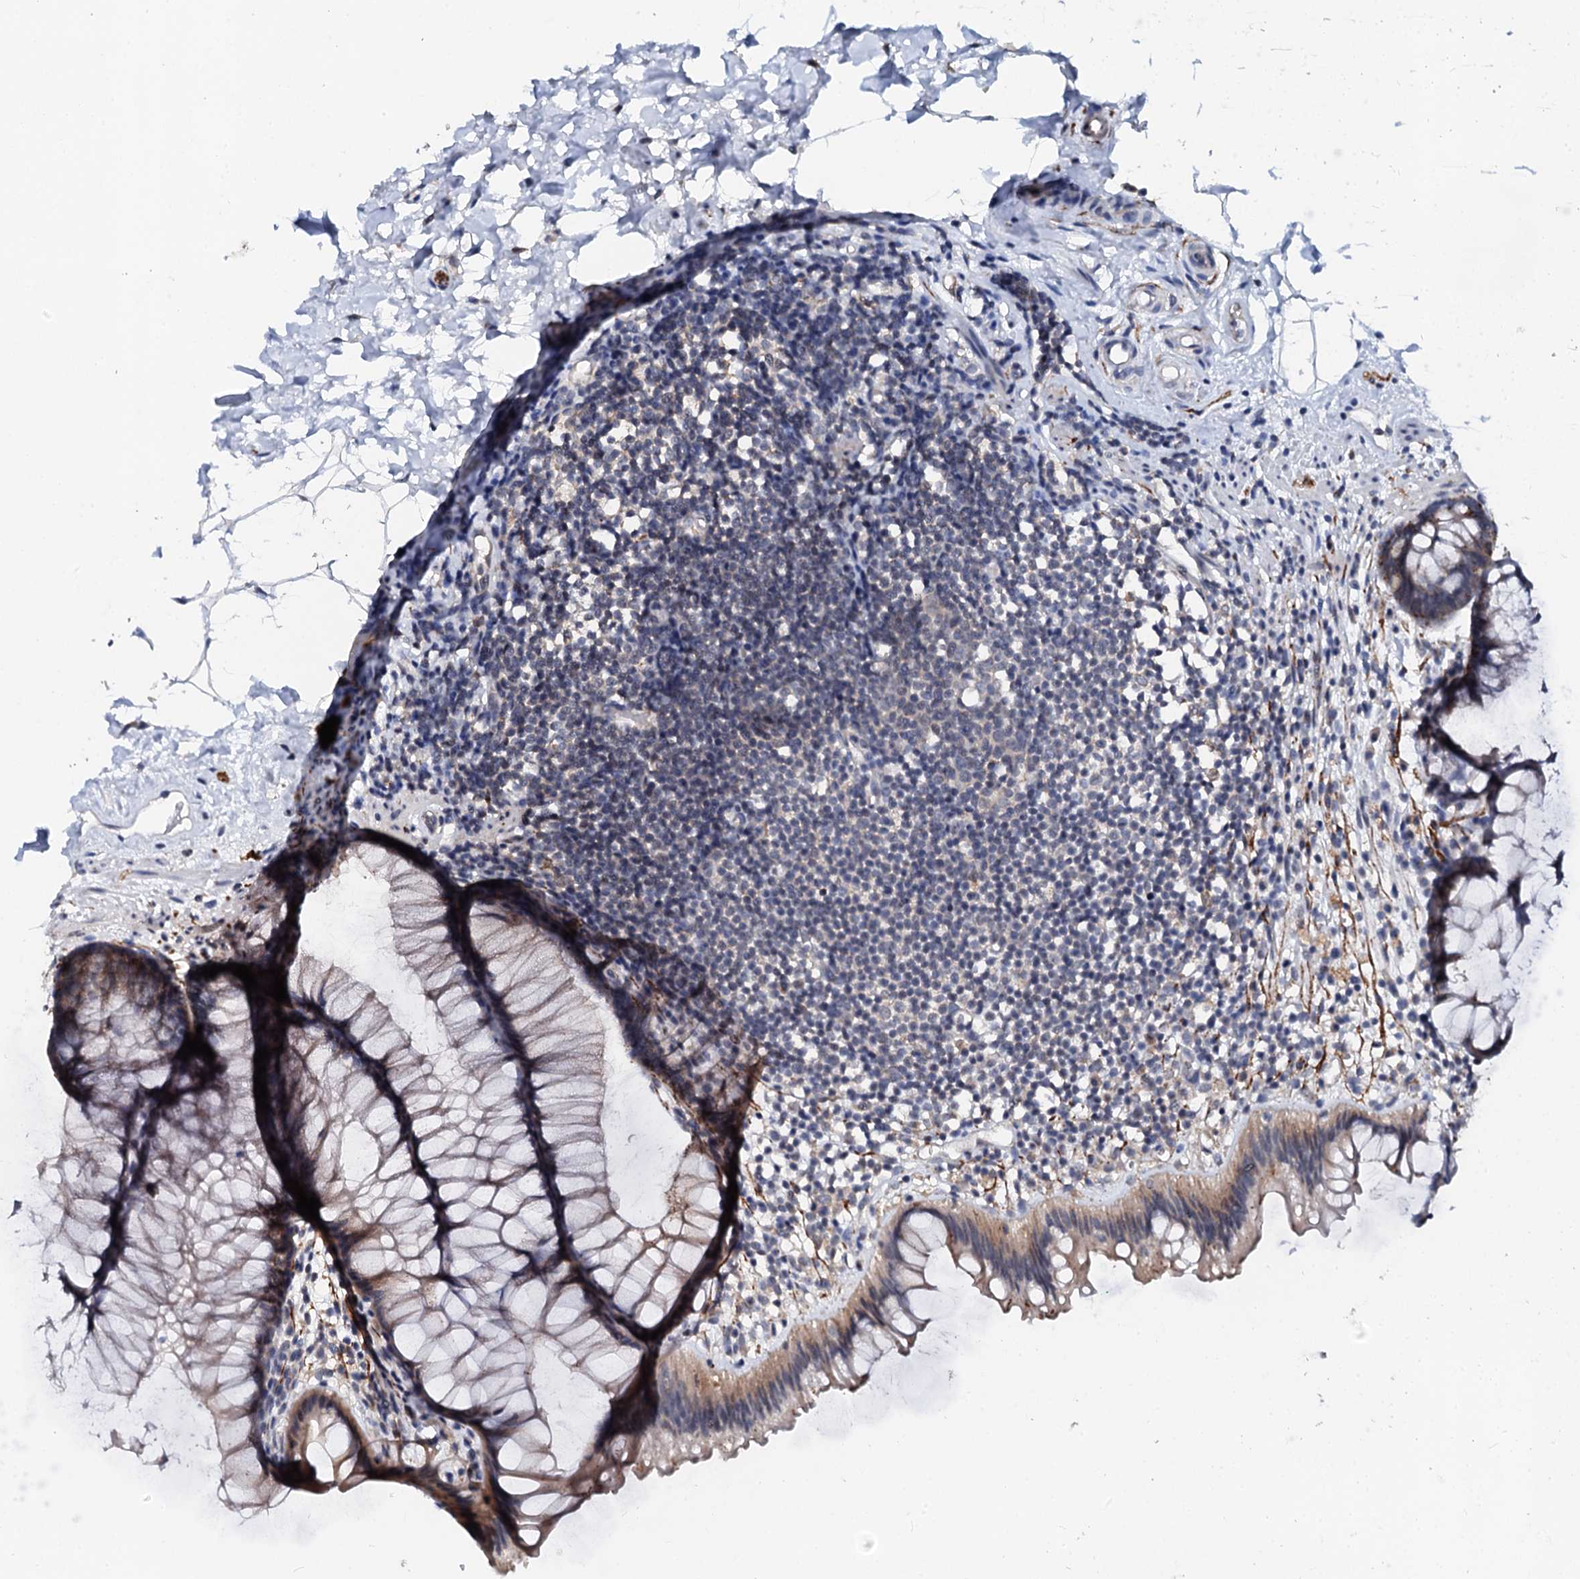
{"staining": {"intensity": "weak", "quantity": "25%-75%", "location": "cytoplasmic/membranous"}, "tissue": "rectum", "cell_type": "Glandular cells", "image_type": "normal", "snomed": [{"axis": "morphology", "description": "Normal tissue, NOS"}, {"axis": "topography", "description": "Rectum"}], "caption": "This is a histology image of IHC staining of benign rectum, which shows weak staining in the cytoplasmic/membranous of glandular cells.", "gene": "NALF1", "patient": {"sex": "male", "age": 51}}